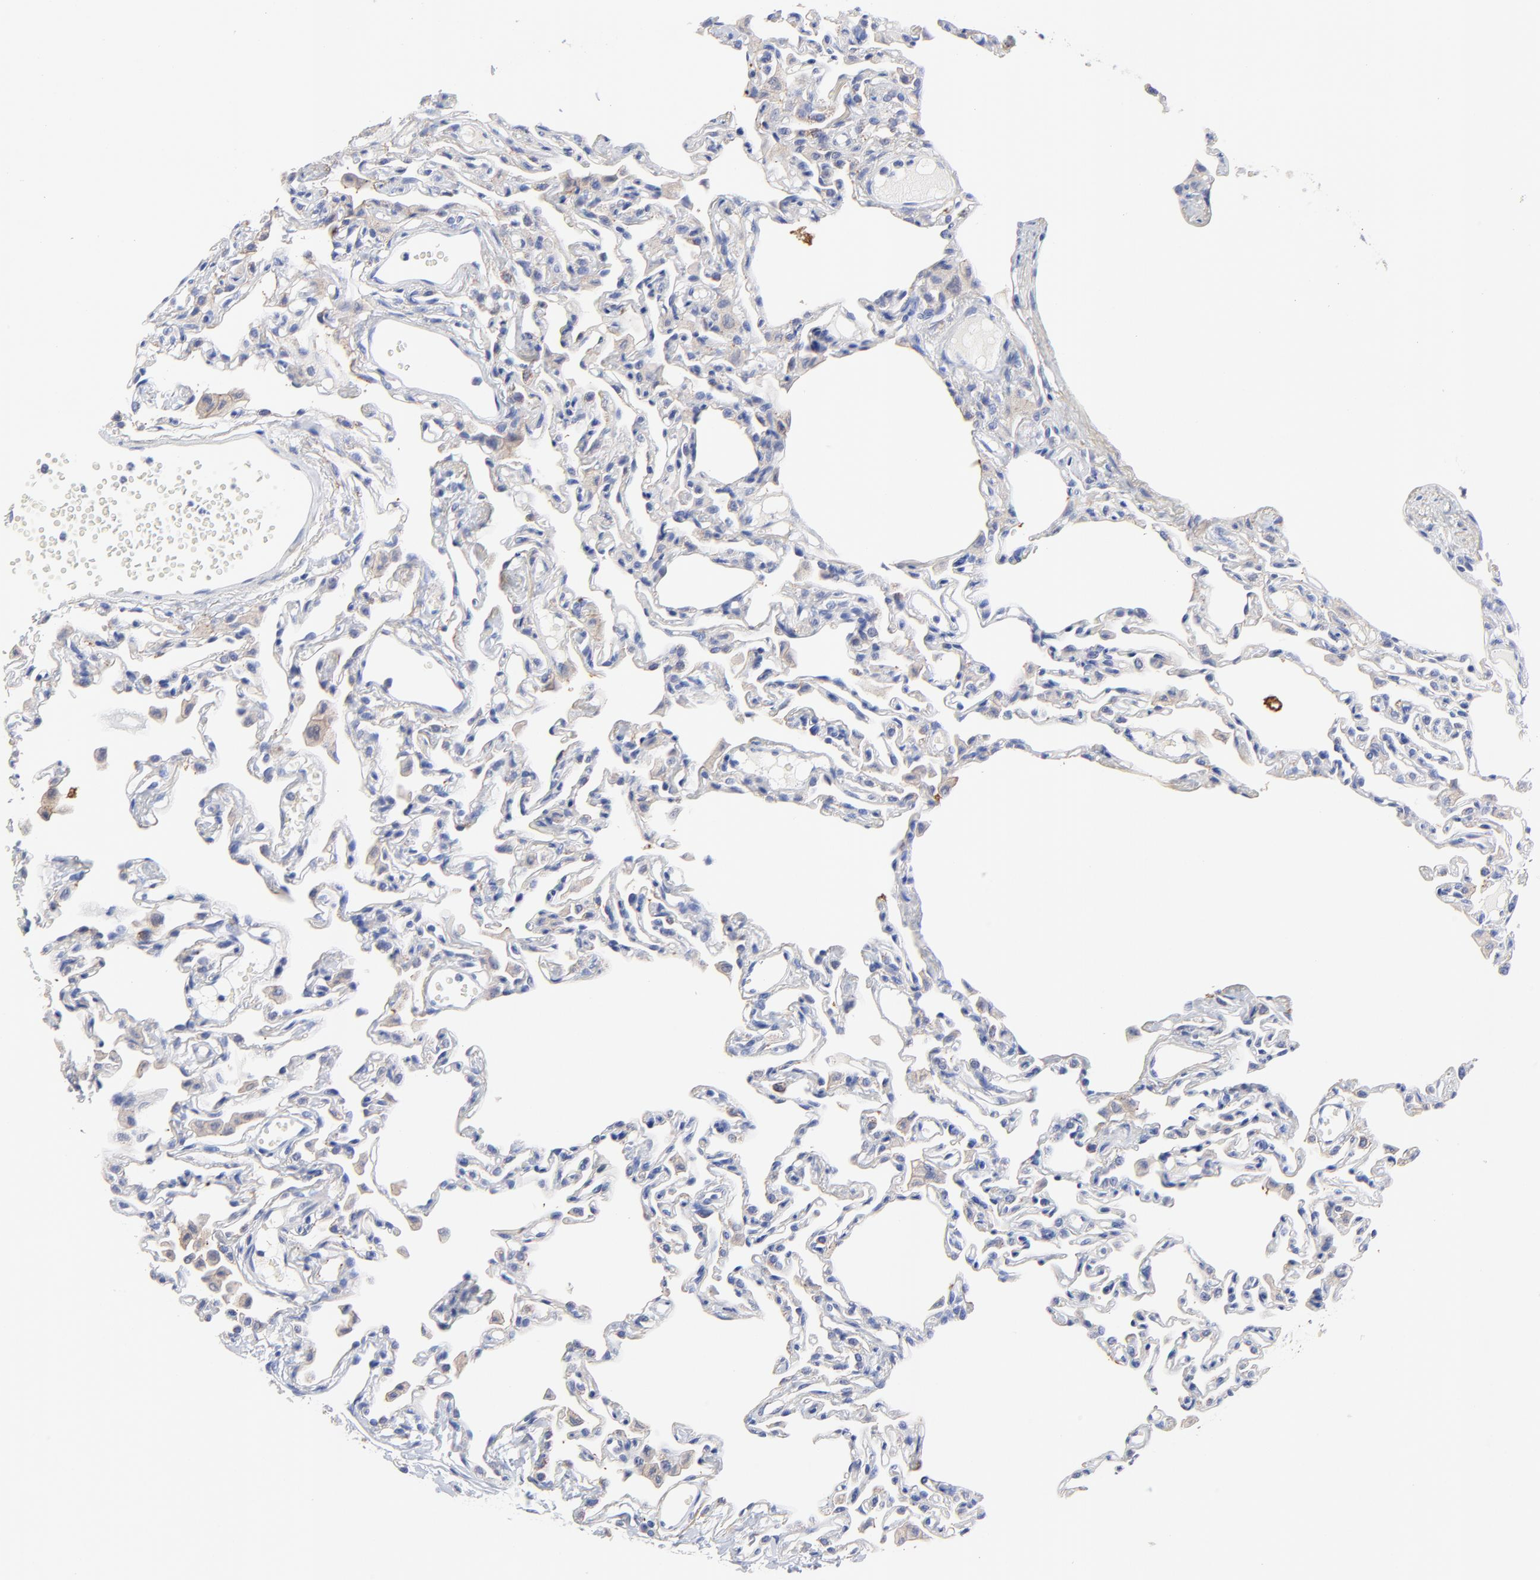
{"staining": {"intensity": "negative", "quantity": "none", "location": "none"}, "tissue": "lung", "cell_type": "Alveolar cells", "image_type": "normal", "snomed": [{"axis": "morphology", "description": "Normal tissue, NOS"}, {"axis": "topography", "description": "Lung"}], "caption": "Immunohistochemistry image of benign lung: lung stained with DAB demonstrates no significant protein staining in alveolar cells. (DAB (3,3'-diaminobenzidine) IHC with hematoxylin counter stain).", "gene": "FBXO10", "patient": {"sex": "female", "age": 49}}